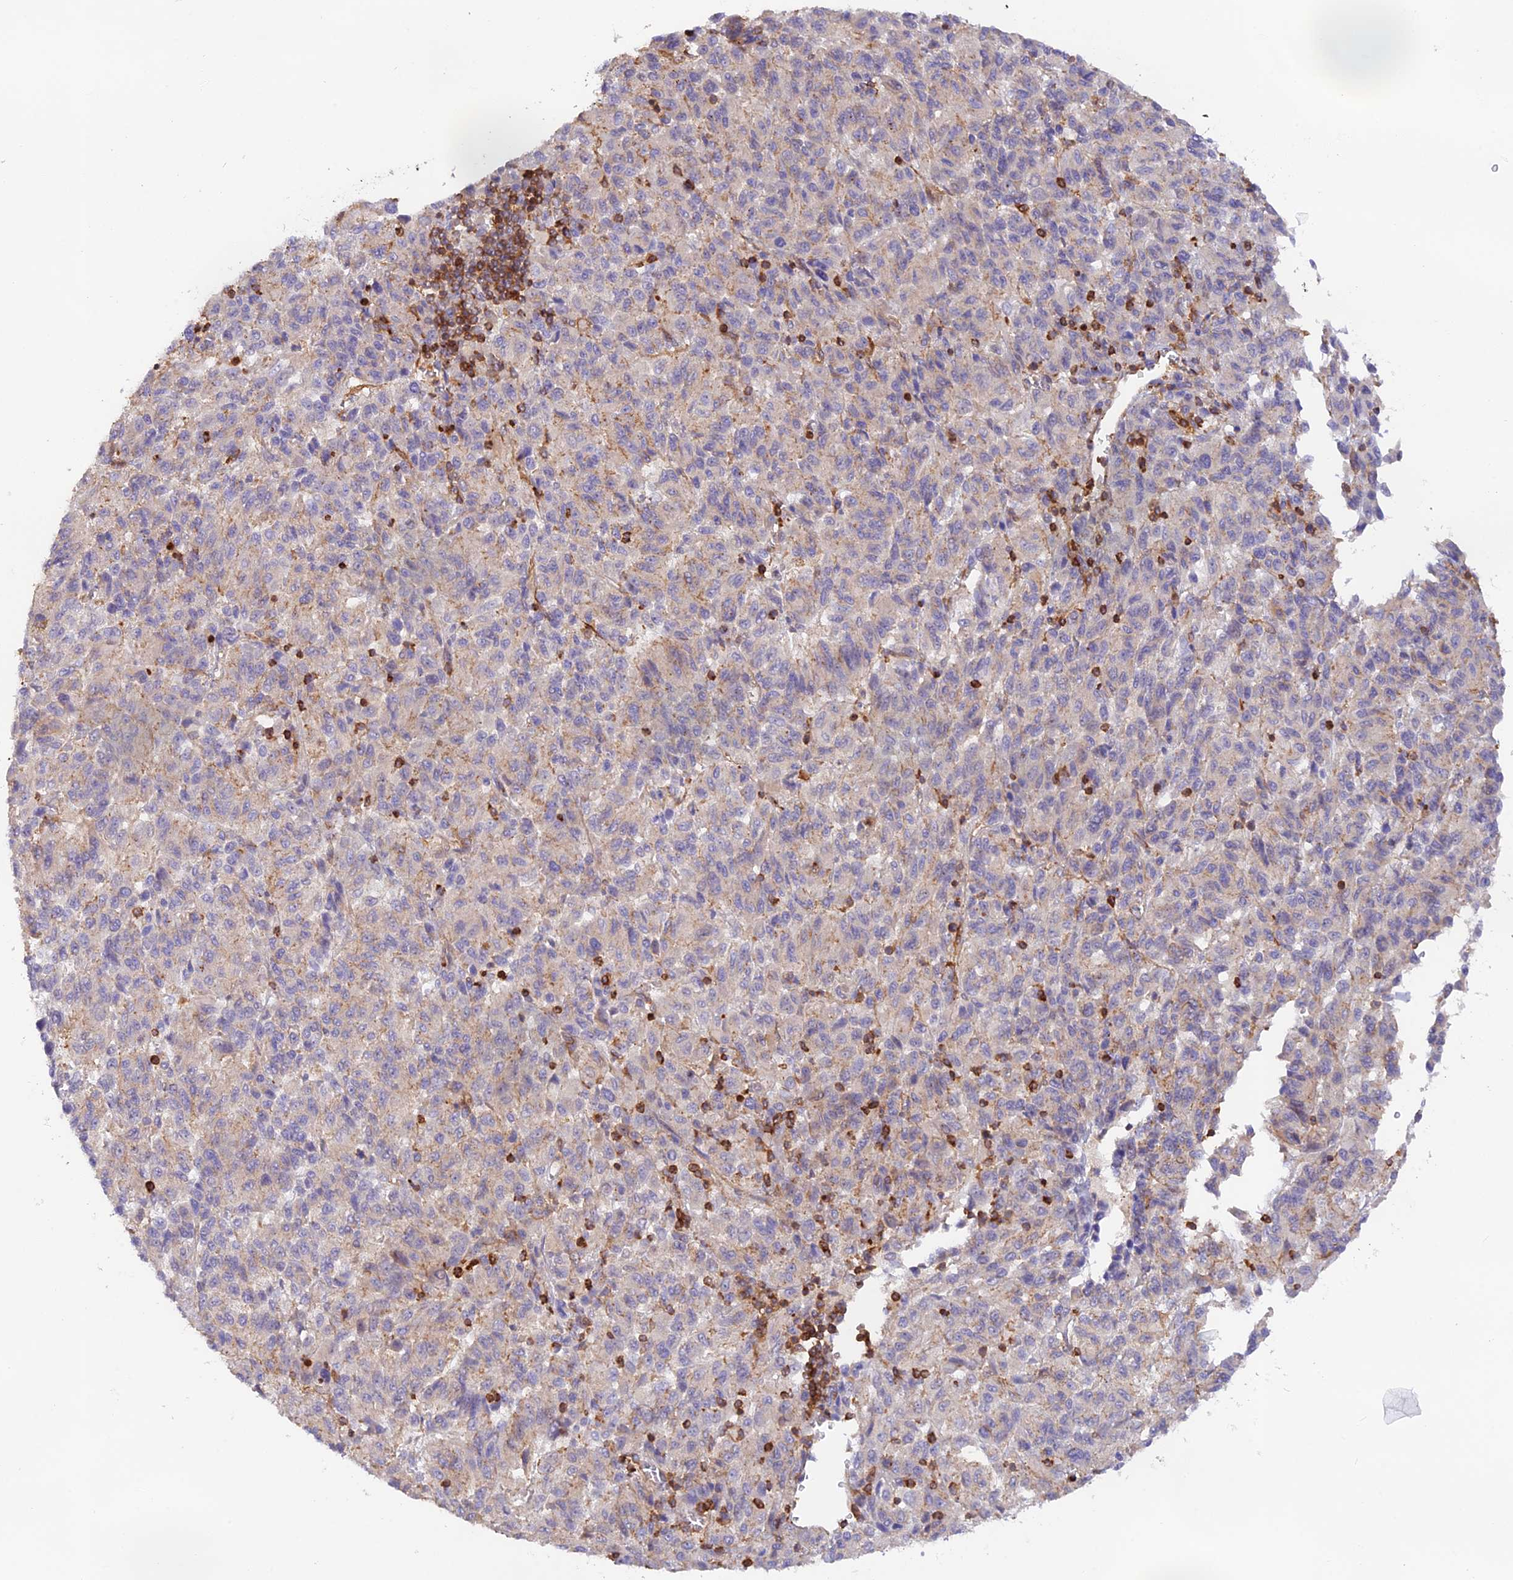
{"staining": {"intensity": "negative", "quantity": "none", "location": "none"}, "tissue": "melanoma", "cell_type": "Tumor cells", "image_type": "cancer", "snomed": [{"axis": "morphology", "description": "Malignant melanoma, Metastatic site"}, {"axis": "topography", "description": "Lung"}], "caption": "Melanoma stained for a protein using immunohistochemistry reveals no expression tumor cells.", "gene": "DENND1C", "patient": {"sex": "male", "age": 64}}